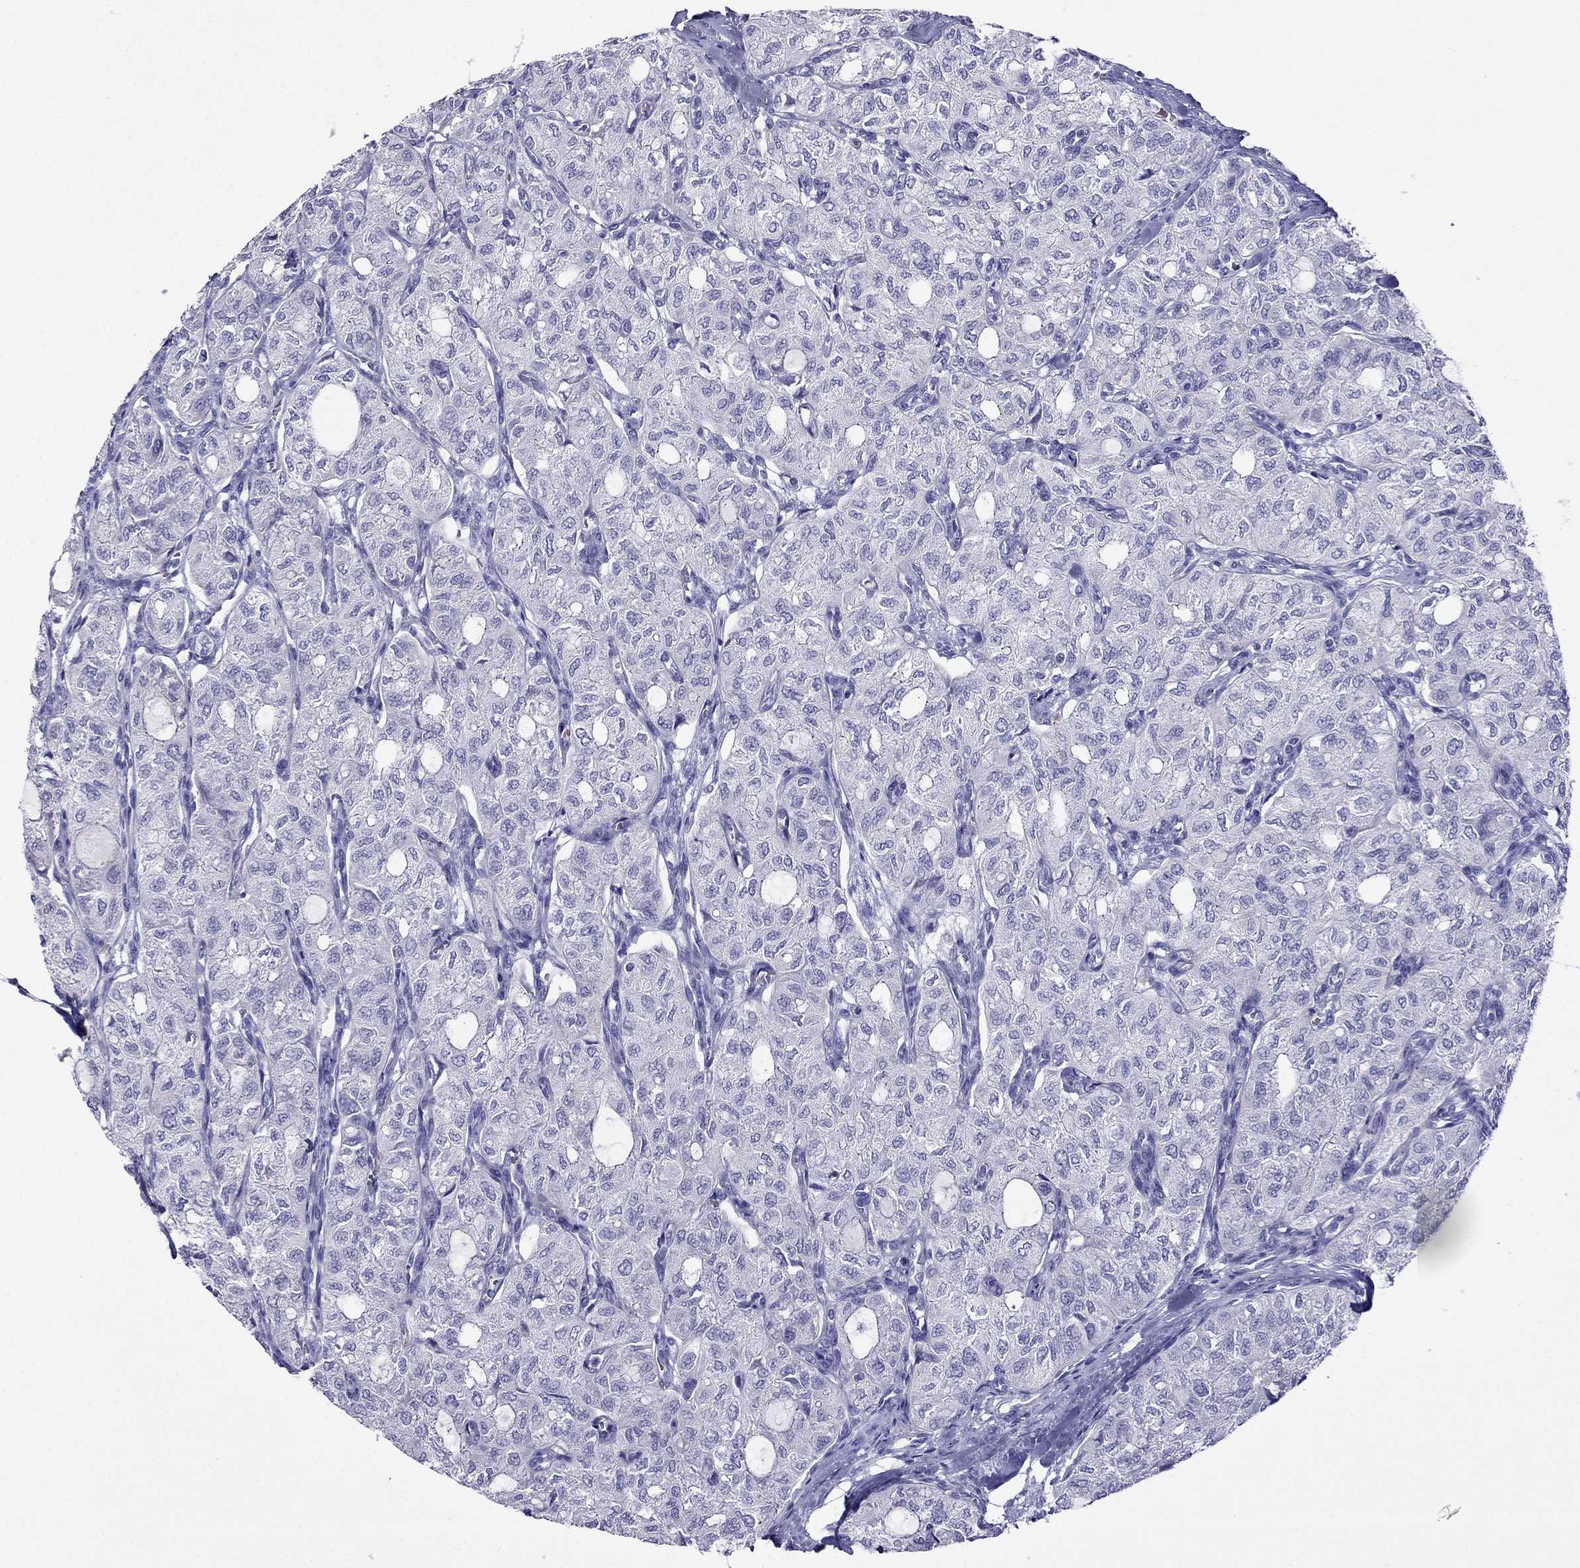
{"staining": {"intensity": "negative", "quantity": "none", "location": "none"}, "tissue": "thyroid cancer", "cell_type": "Tumor cells", "image_type": "cancer", "snomed": [{"axis": "morphology", "description": "Follicular adenoma carcinoma, NOS"}, {"axis": "topography", "description": "Thyroid gland"}], "caption": "Tumor cells are negative for protein expression in human thyroid cancer.", "gene": "TDRD1", "patient": {"sex": "male", "age": 75}}